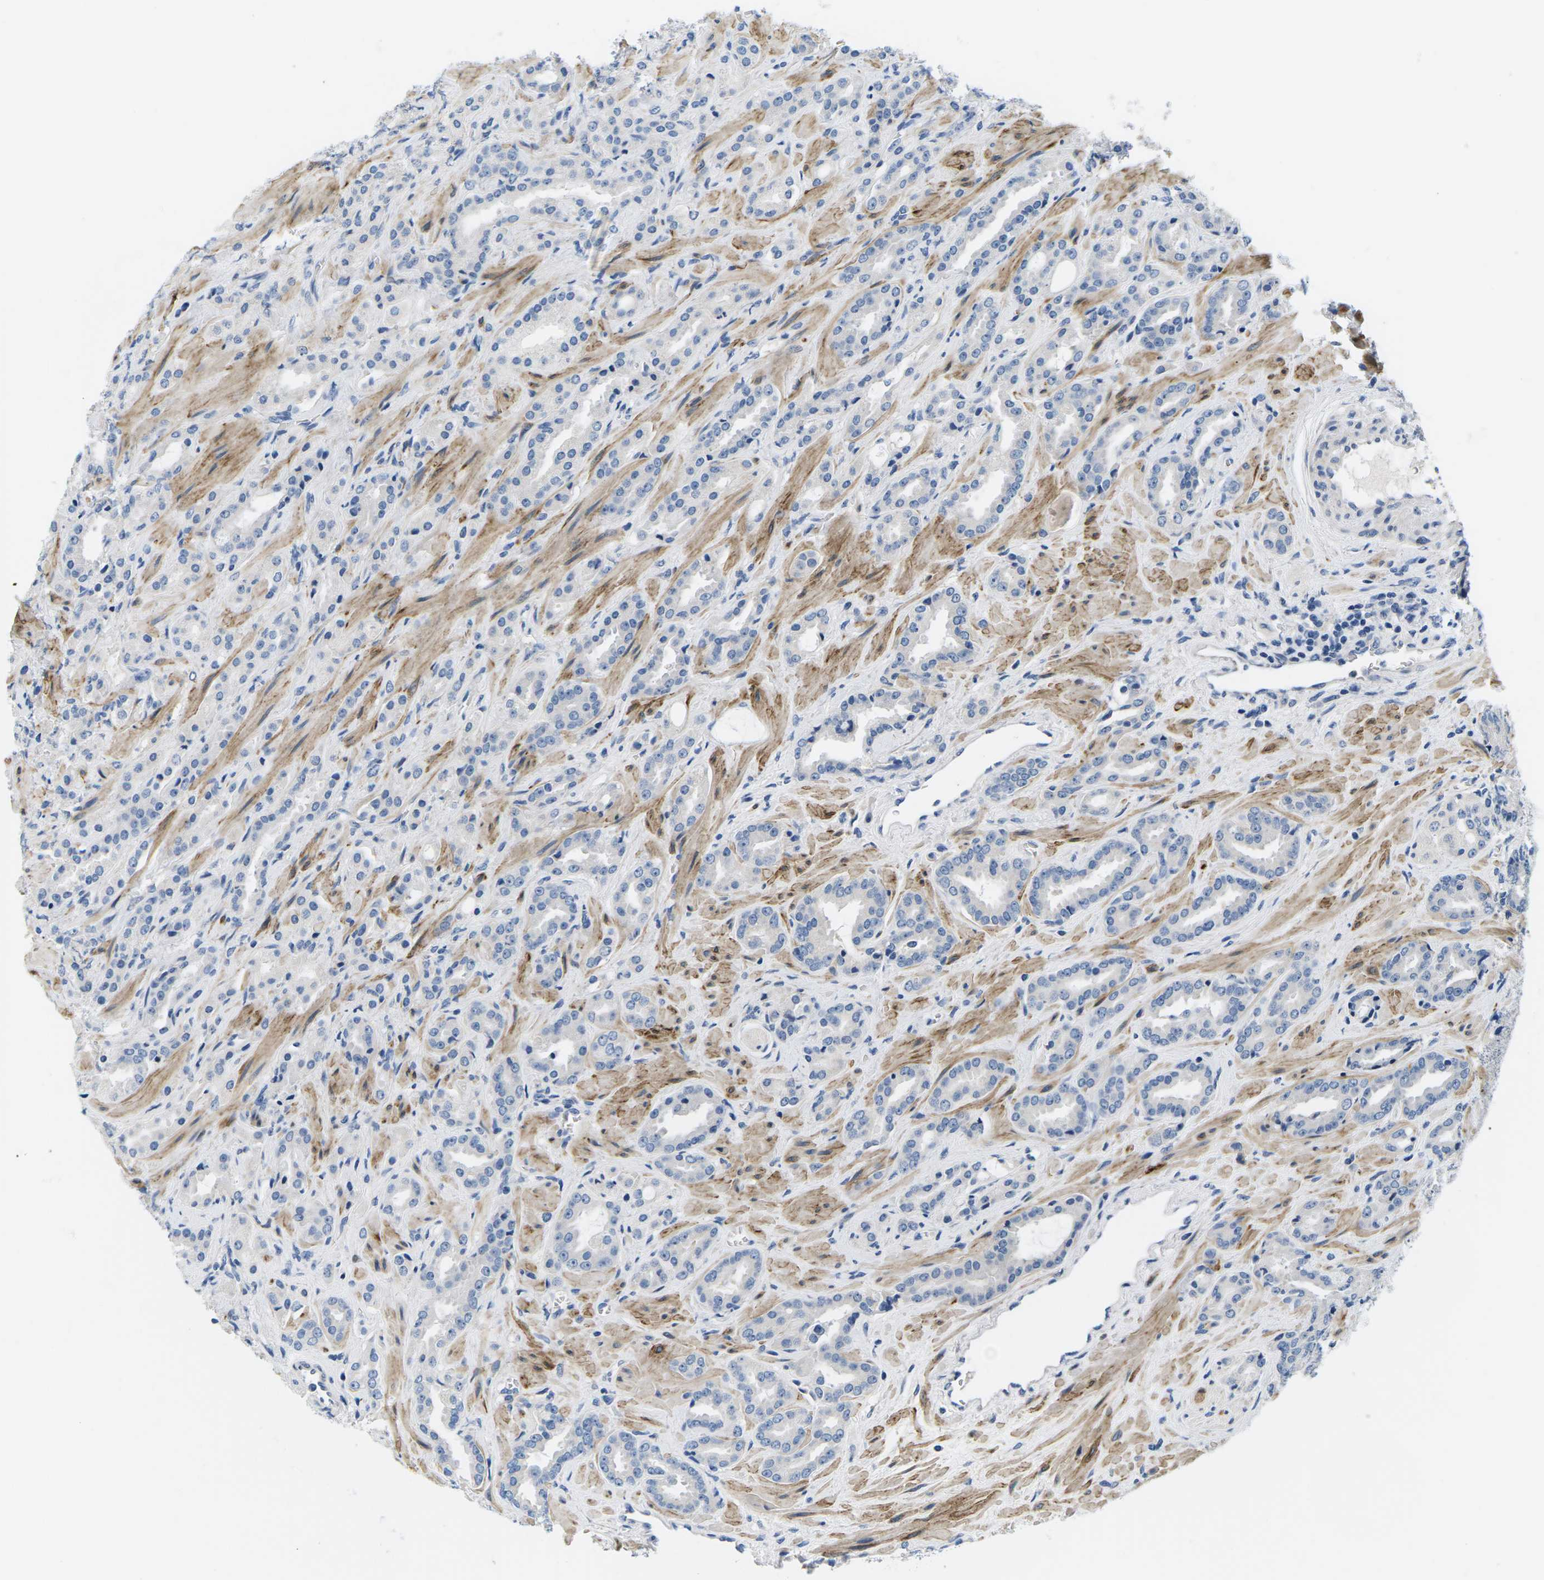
{"staining": {"intensity": "negative", "quantity": "none", "location": "none"}, "tissue": "prostate cancer", "cell_type": "Tumor cells", "image_type": "cancer", "snomed": [{"axis": "morphology", "description": "Adenocarcinoma, High grade"}, {"axis": "topography", "description": "Prostate"}], "caption": "This is an immunohistochemistry image of human prostate cancer (adenocarcinoma (high-grade)). There is no staining in tumor cells.", "gene": "TSPAN2", "patient": {"sex": "male", "age": 64}}